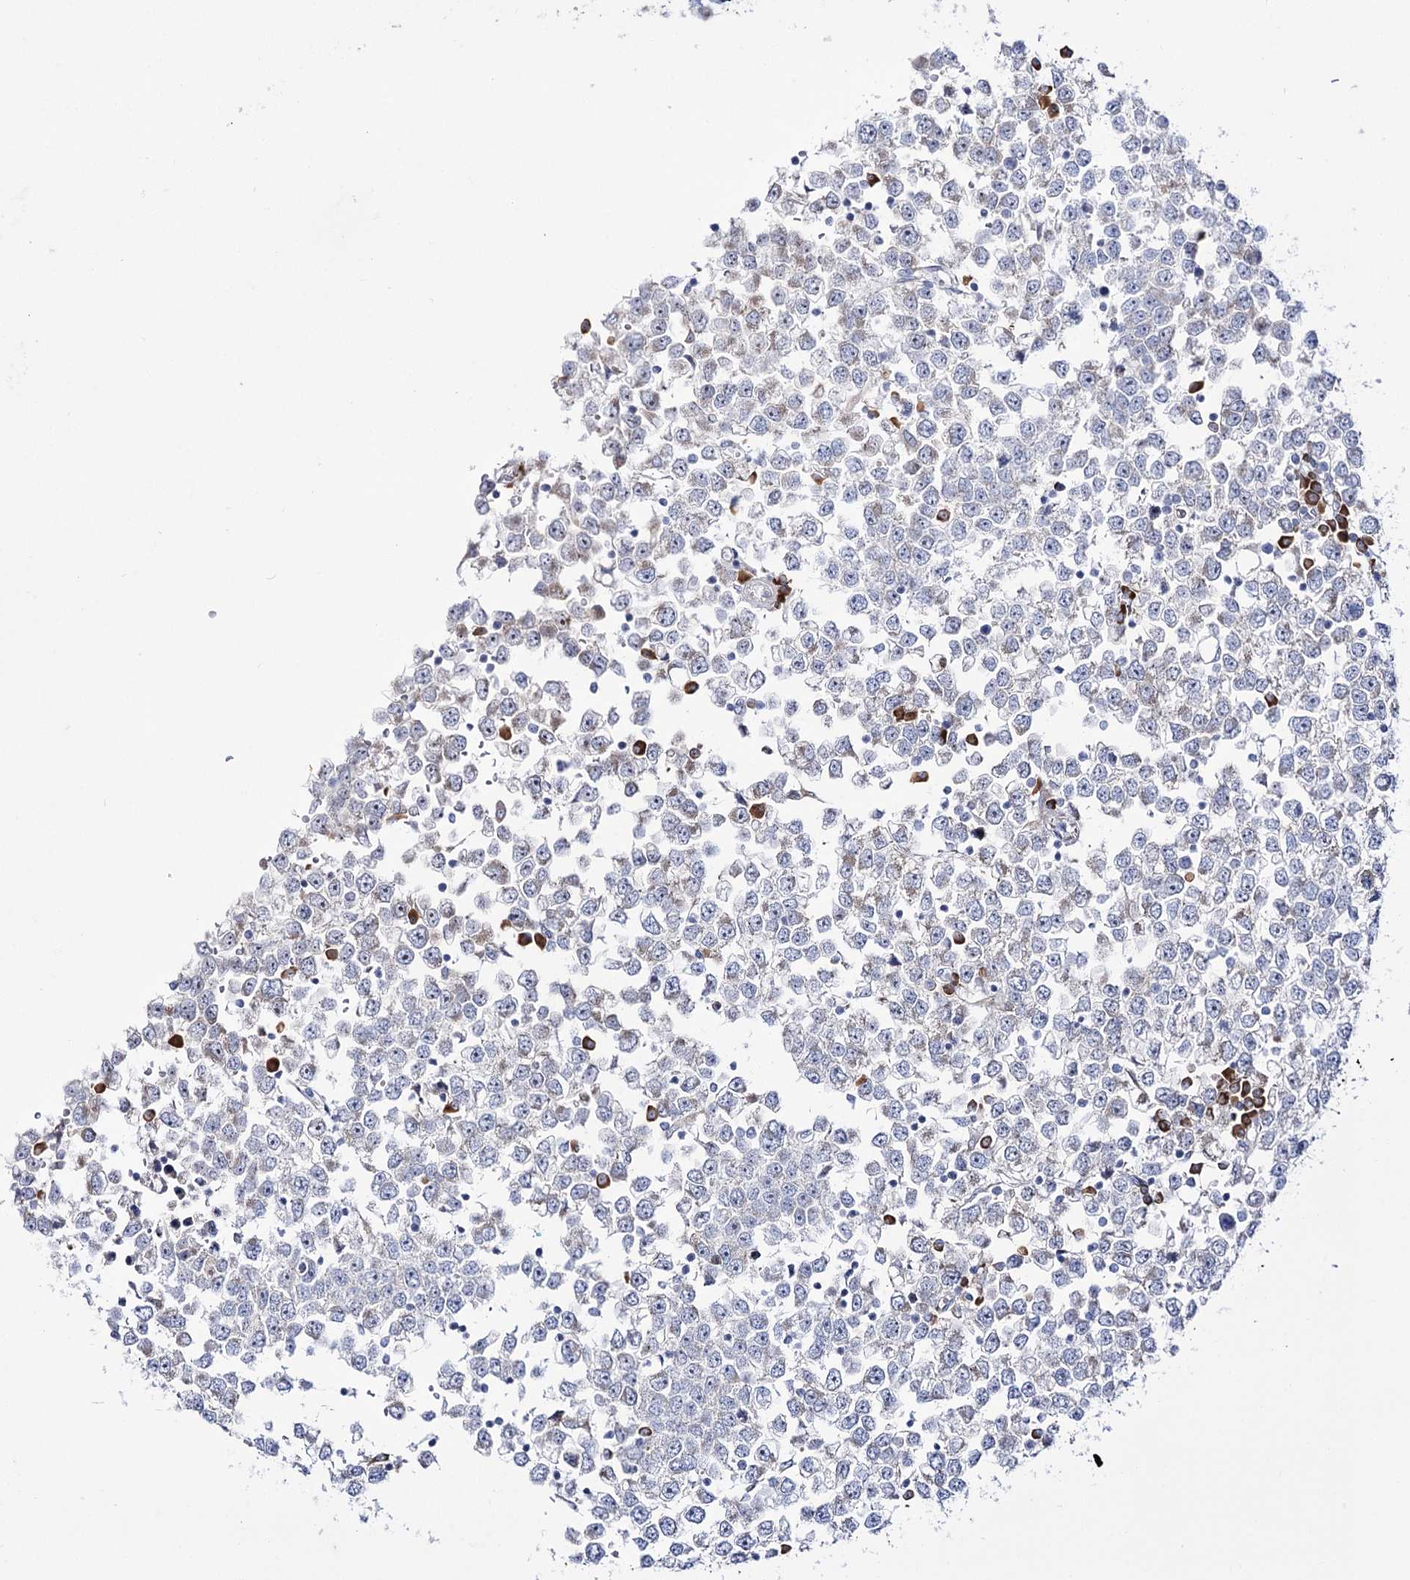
{"staining": {"intensity": "negative", "quantity": "none", "location": "none"}, "tissue": "testis cancer", "cell_type": "Tumor cells", "image_type": "cancer", "snomed": [{"axis": "morphology", "description": "Seminoma, NOS"}, {"axis": "topography", "description": "Testis"}], "caption": "A photomicrograph of testis cancer (seminoma) stained for a protein shows no brown staining in tumor cells. Brightfield microscopy of immunohistochemistry (IHC) stained with DAB (3,3'-diaminobenzidine) (brown) and hematoxylin (blue), captured at high magnification.", "gene": "METTL5", "patient": {"sex": "male", "age": 65}}